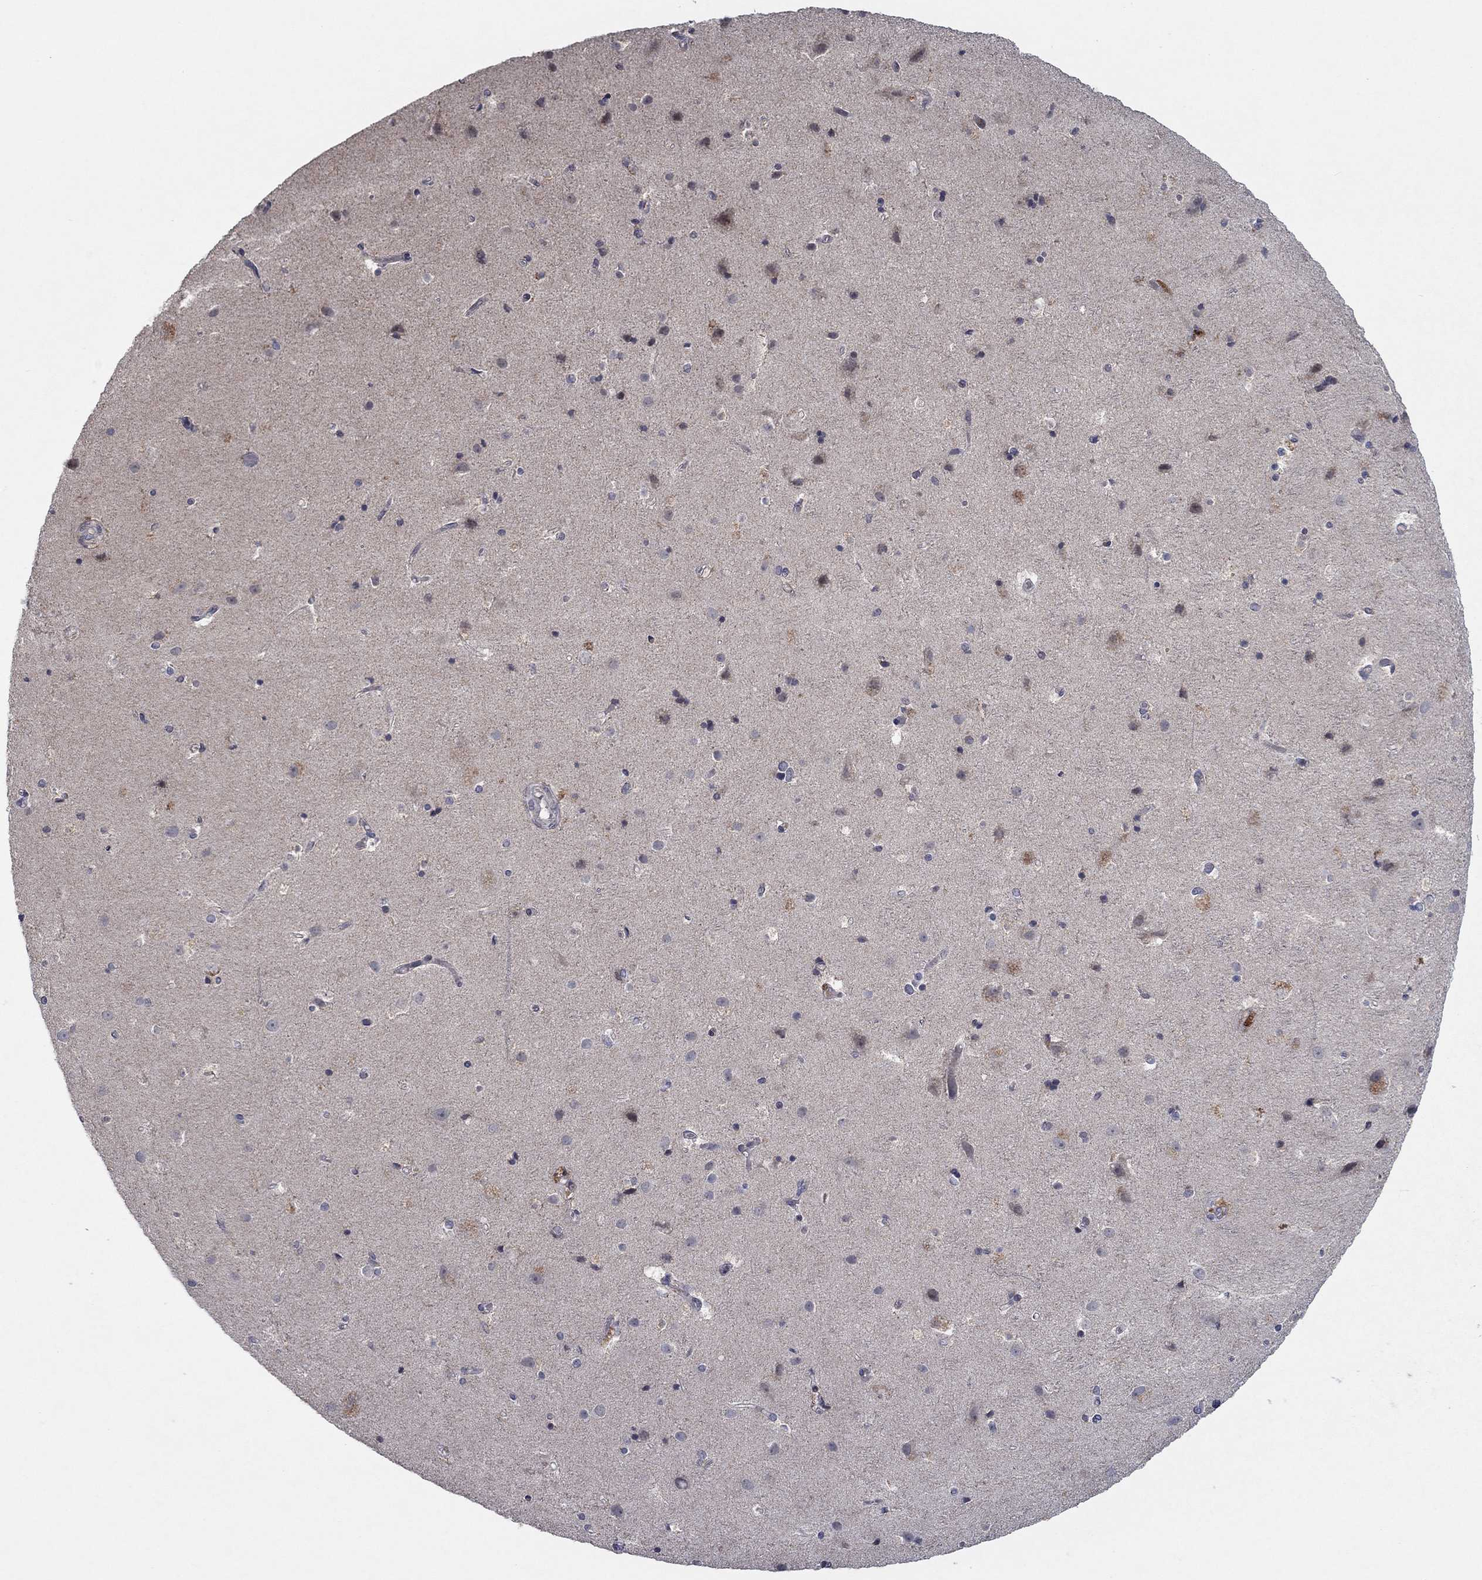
{"staining": {"intensity": "negative", "quantity": "none", "location": "none"}, "tissue": "cerebral cortex", "cell_type": "Endothelial cells", "image_type": "normal", "snomed": [{"axis": "morphology", "description": "Normal tissue, NOS"}, {"axis": "topography", "description": "Cerebral cortex"}], "caption": "DAB (3,3'-diaminobenzidine) immunohistochemical staining of benign cerebral cortex reveals no significant staining in endothelial cells.", "gene": "IL4", "patient": {"sex": "female", "age": 52}}